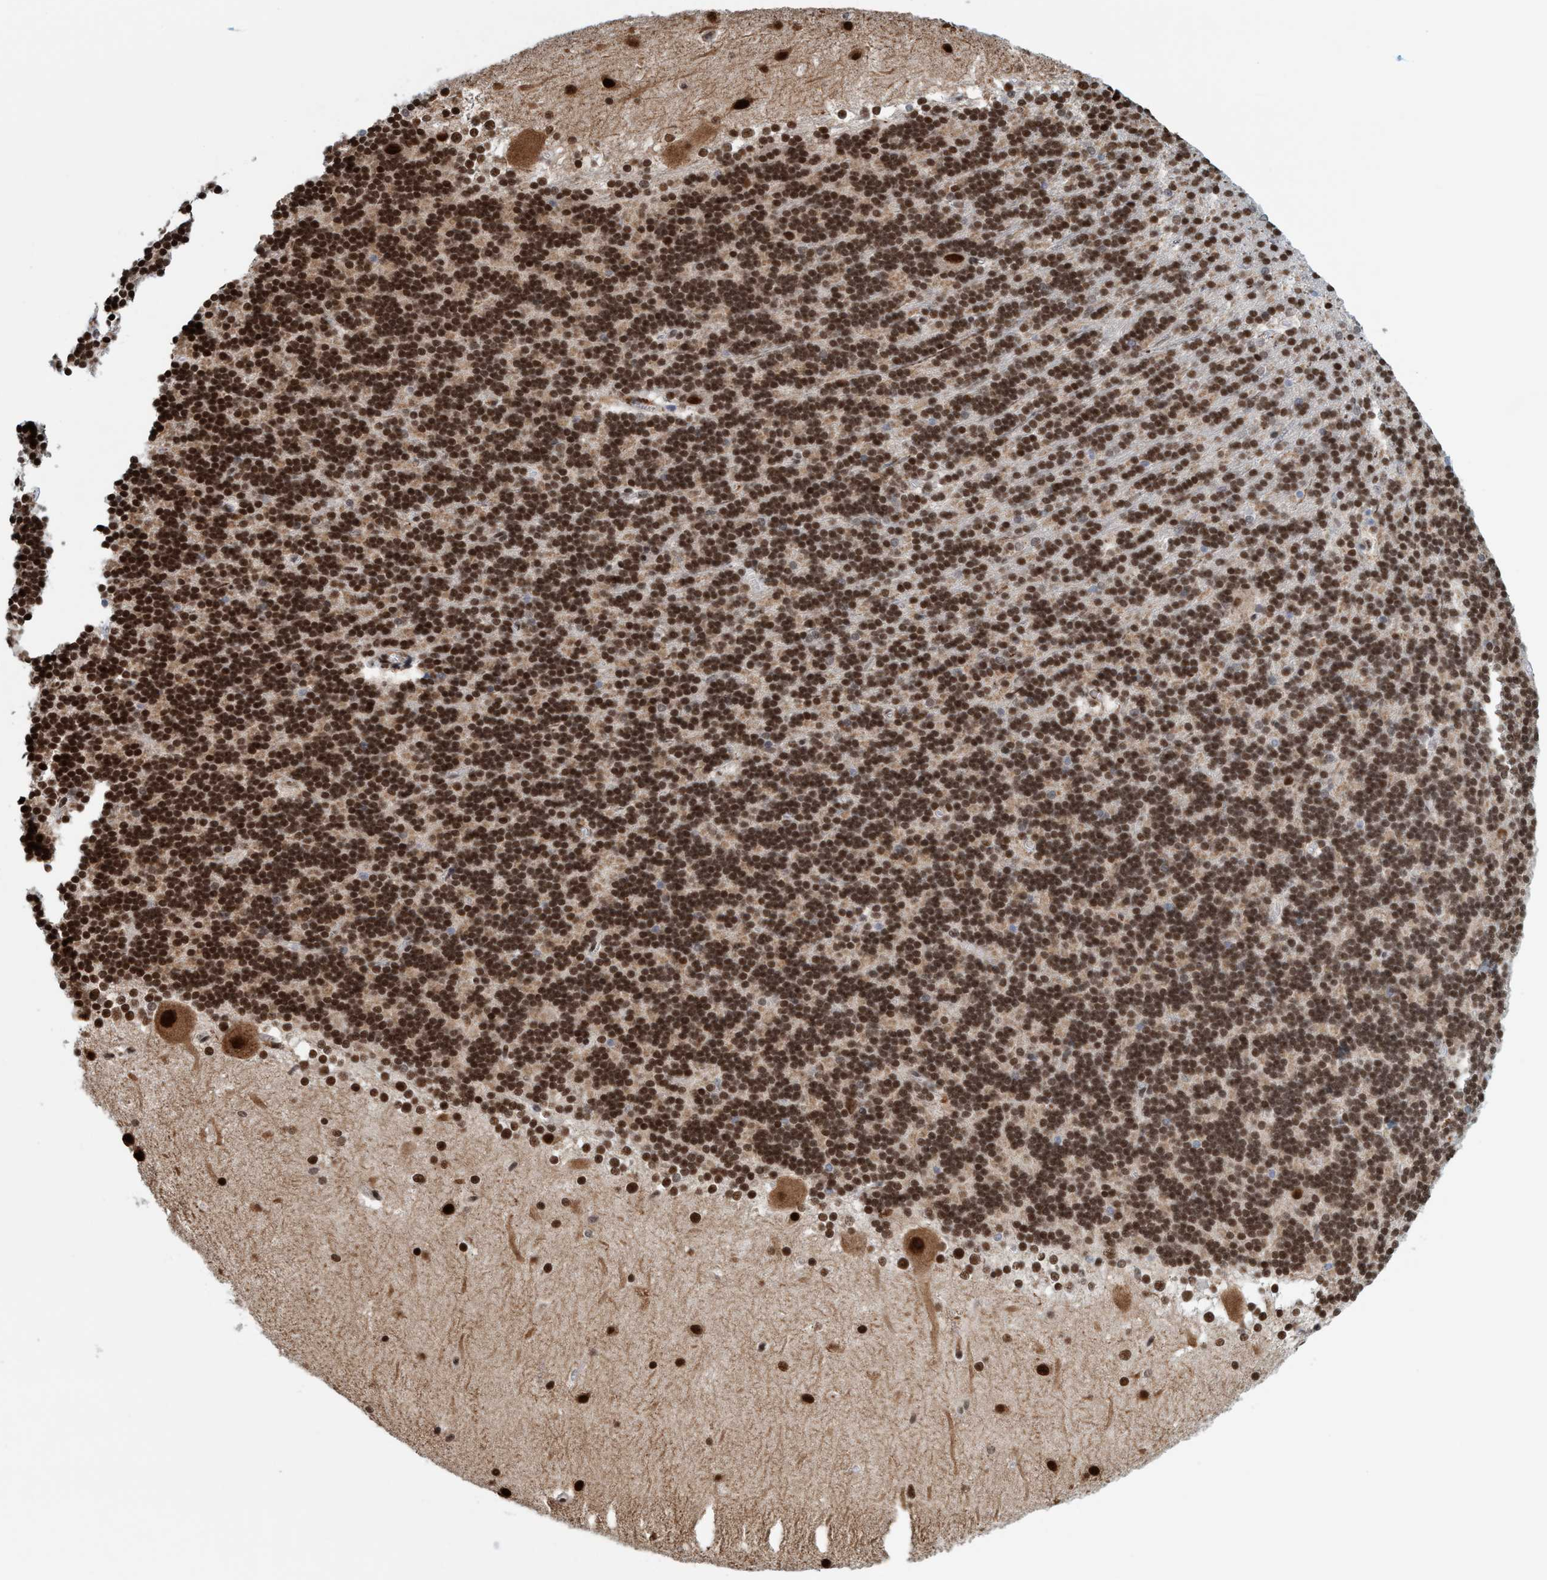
{"staining": {"intensity": "strong", "quantity": ">75%", "location": "nuclear"}, "tissue": "cerebellum", "cell_type": "Cells in granular layer", "image_type": "normal", "snomed": [{"axis": "morphology", "description": "Normal tissue, NOS"}, {"axis": "topography", "description": "Cerebellum"}], "caption": "DAB immunohistochemical staining of normal cerebellum shows strong nuclear protein expression in about >75% of cells in granular layer.", "gene": "SMCR8", "patient": {"sex": "female", "age": 19}}